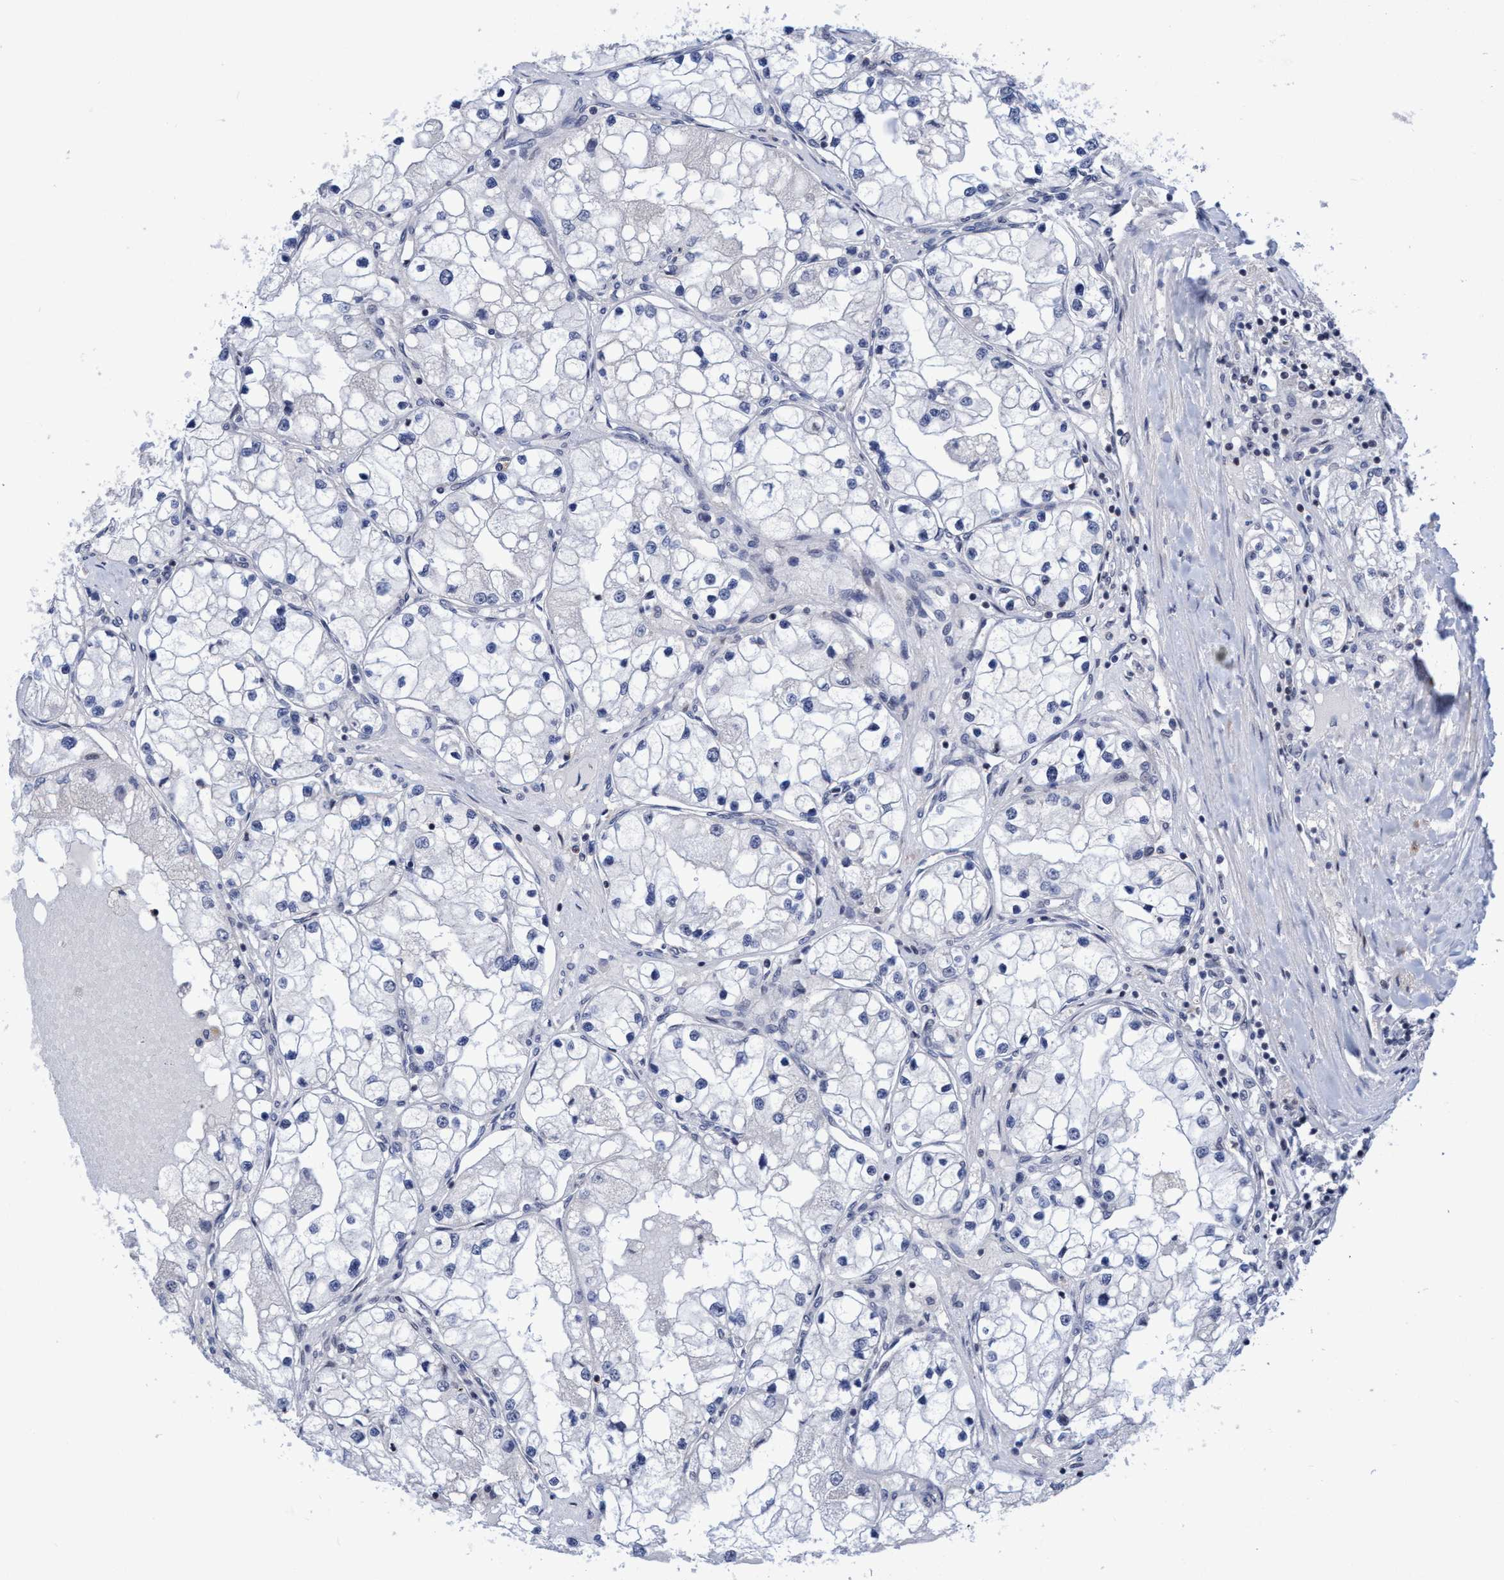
{"staining": {"intensity": "negative", "quantity": "none", "location": "none"}, "tissue": "renal cancer", "cell_type": "Tumor cells", "image_type": "cancer", "snomed": [{"axis": "morphology", "description": "Adenocarcinoma, NOS"}, {"axis": "topography", "description": "Kidney"}], "caption": "Immunohistochemical staining of human renal cancer (adenocarcinoma) displays no significant positivity in tumor cells.", "gene": "C9orf78", "patient": {"sex": "male", "age": 68}}